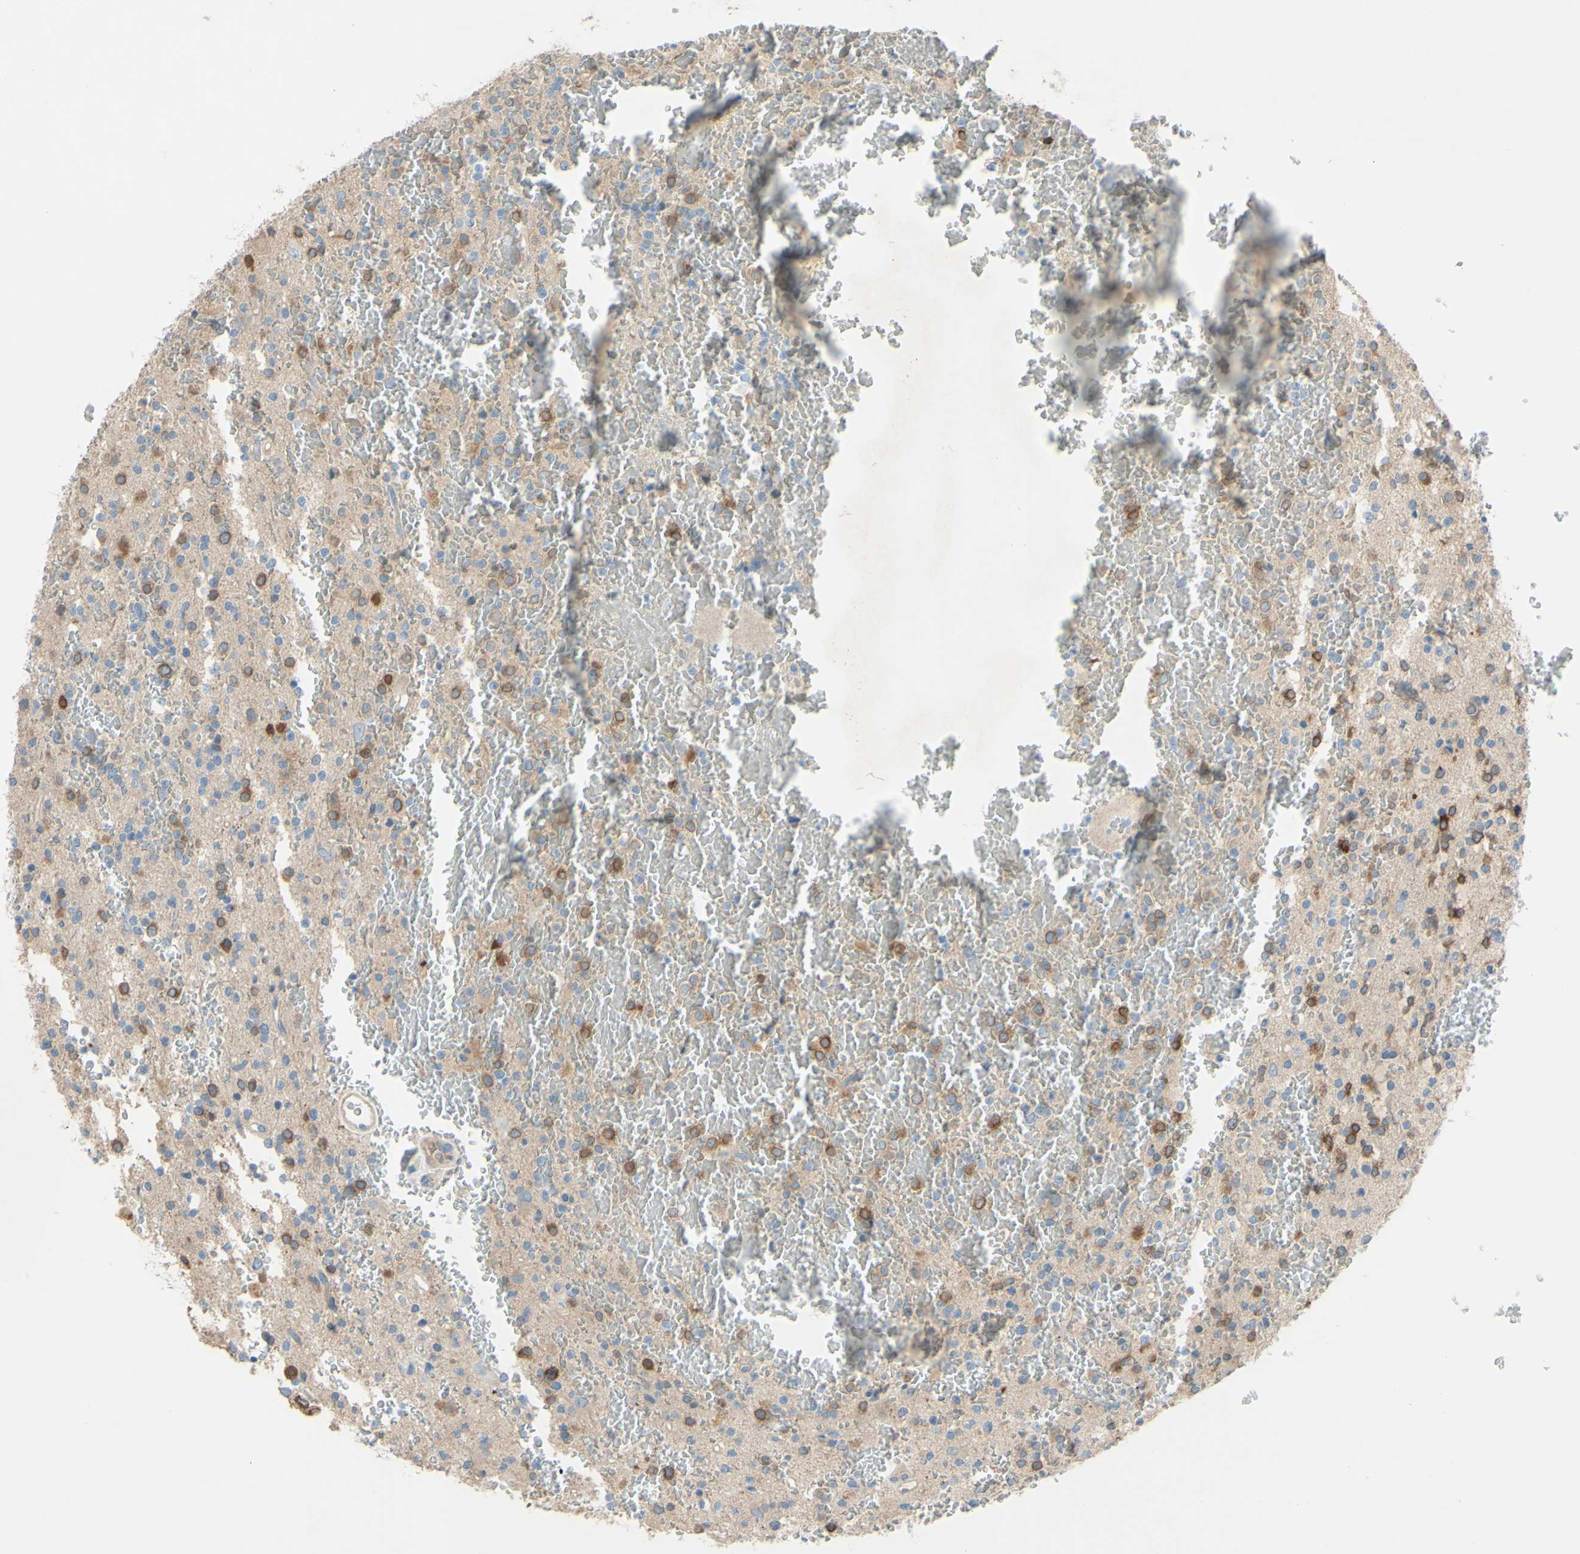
{"staining": {"intensity": "moderate", "quantity": "25%-75%", "location": "cytoplasmic/membranous"}, "tissue": "glioma", "cell_type": "Tumor cells", "image_type": "cancer", "snomed": [{"axis": "morphology", "description": "Glioma, malignant, High grade"}, {"axis": "topography", "description": "Brain"}], "caption": "High-power microscopy captured an immunohistochemistry histopathology image of malignant glioma (high-grade), revealing moderate cytoplasmic/membranous staining in approximately 25%-75% of tumor cells. (Brightfield microscopy of DAB IHC at high magnification).", "gene": "FDFT1", "patient": {"sex": "male", "age": 47}}